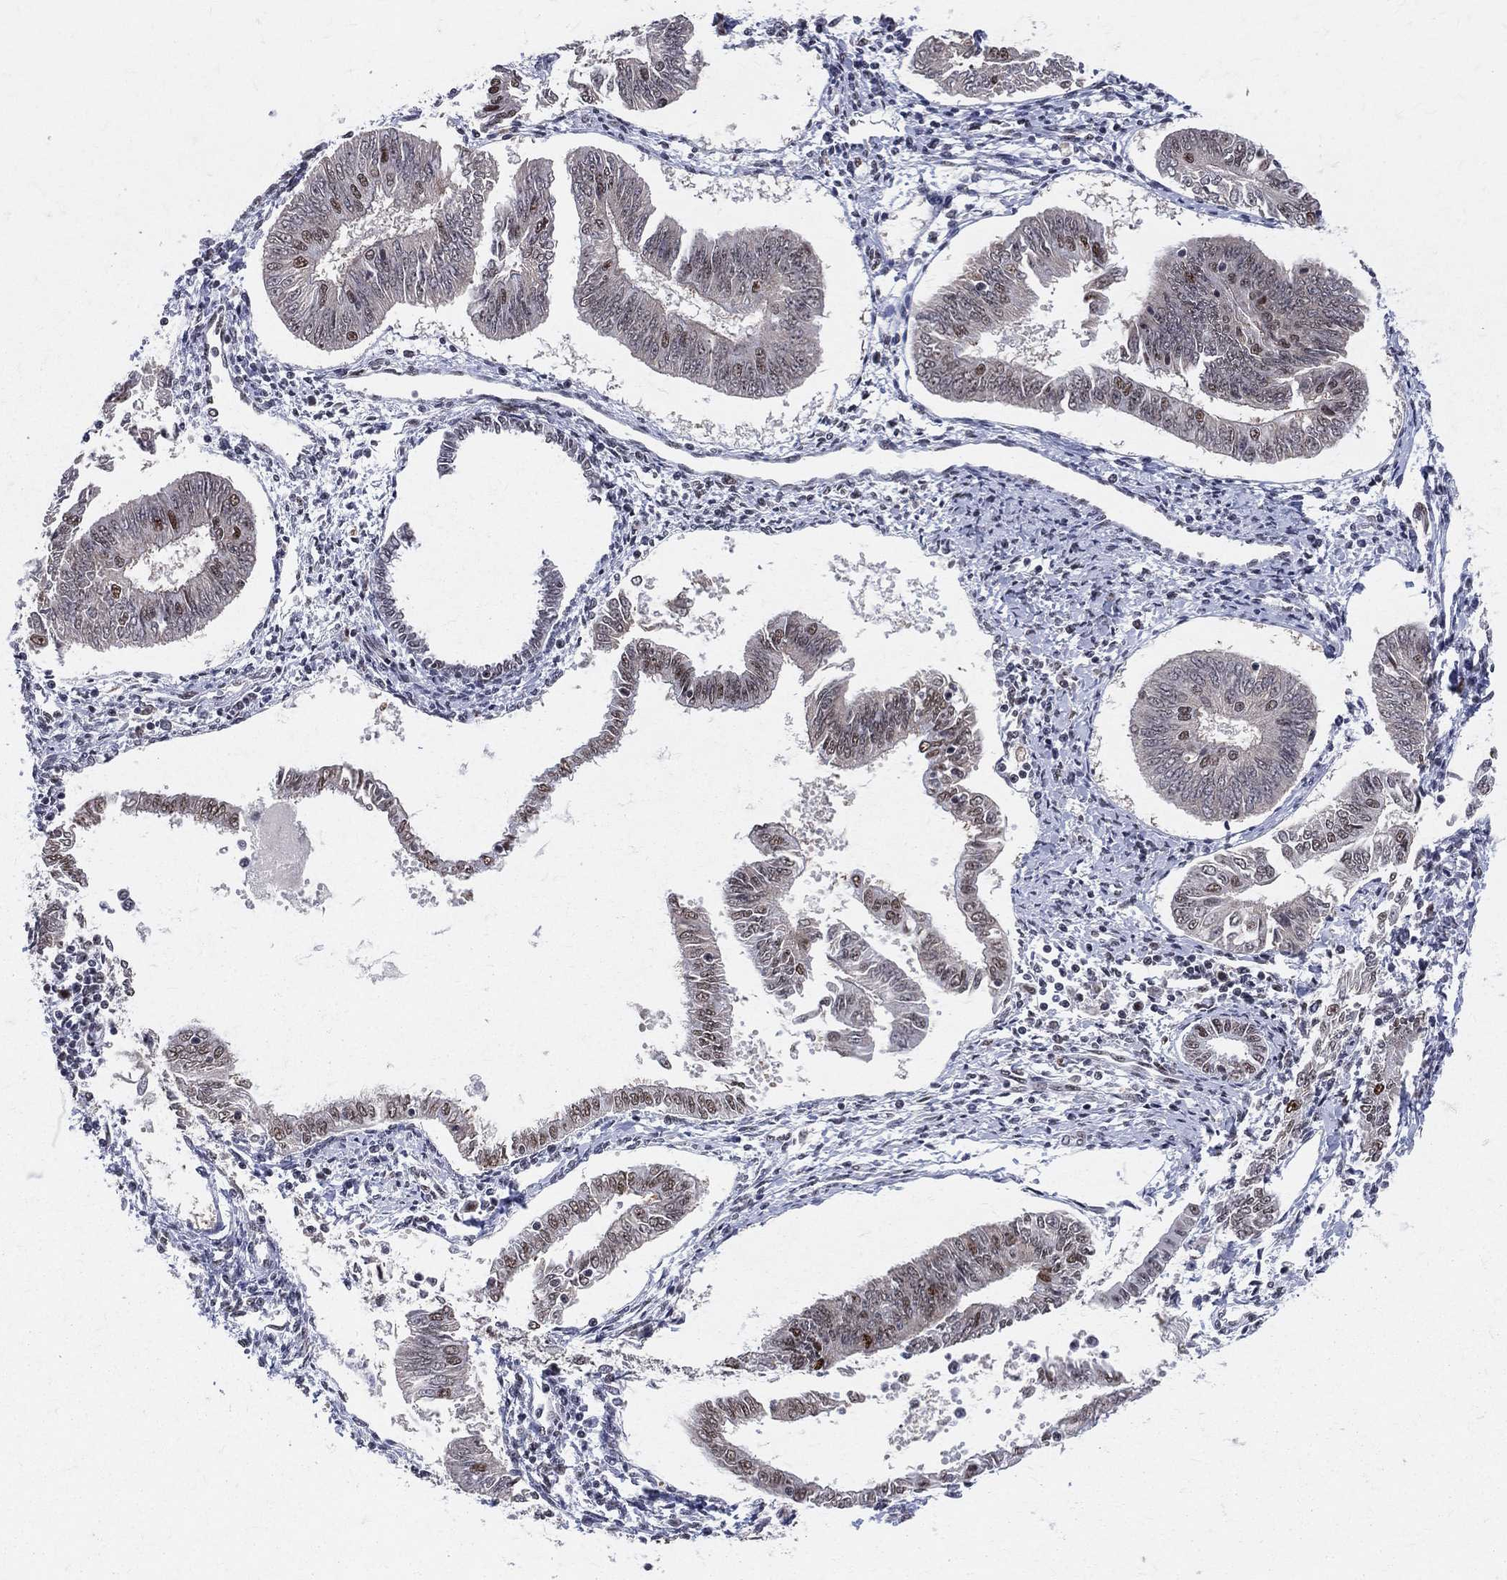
{"staining": {"intensity": "moderate", "quantity": "<25%", "location": "nuclear"}, "tissue": "endometrial cancer", "cell_type": "Tumor cells", "image_type": "cancer", "snomed": [{"axis": "morphology", "description": "Adenocarcinoma, NOS"}, {"axis": "topography", "description": "Endometrium"}], "caption": "Immunohistochemical staining of endometrial adenocarcinoma shows low levels of moderate nuclear protein expression in about <25% of tumor cells.", "gene": "CDK7", "patient": {"sex": "female", "age": 58}}